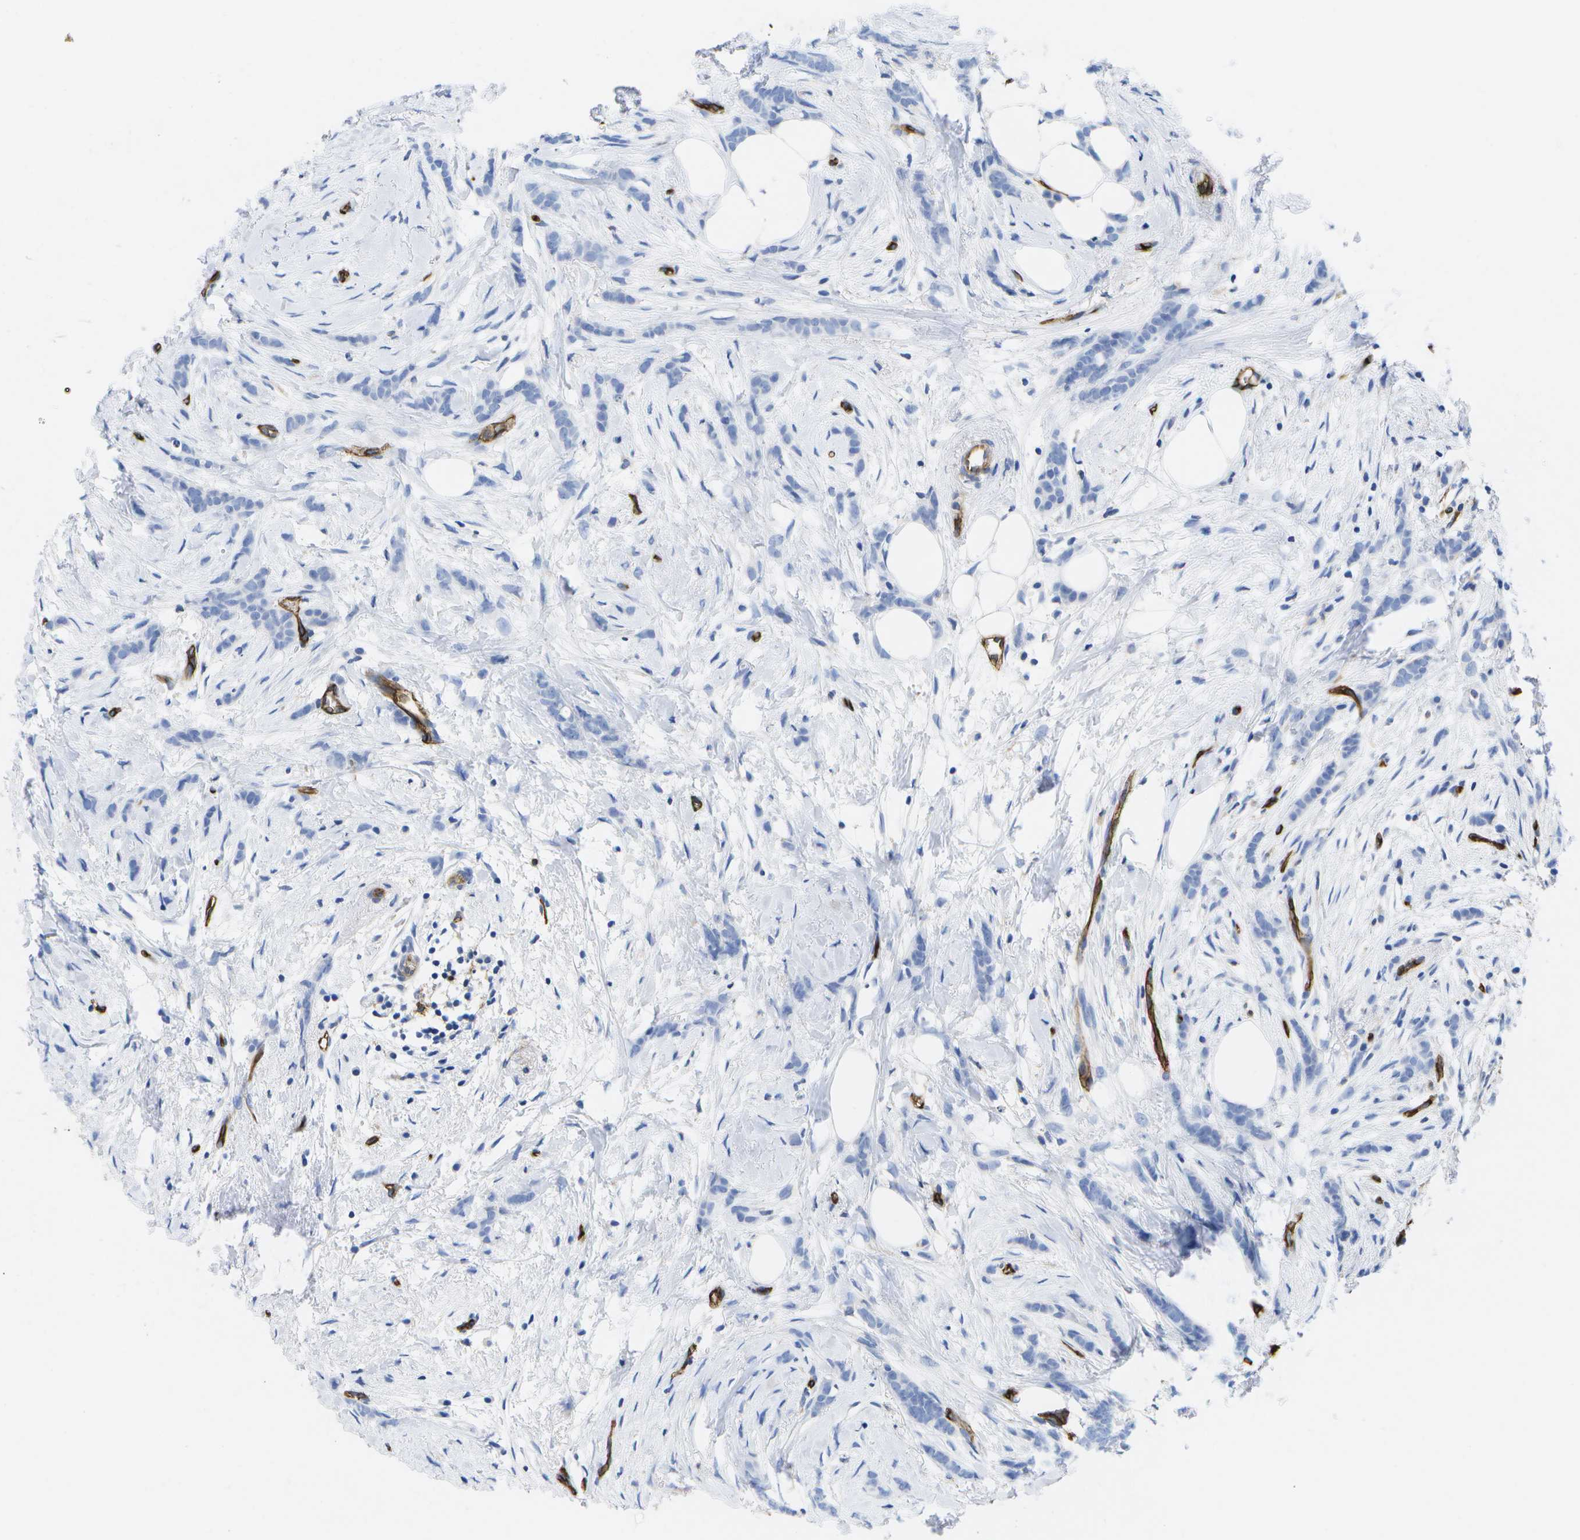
{"staining": {"intensity": "negative", "quantity": "none", "location": "none"}, "tissue": "breast cancer", "cell_type": "Tumor cells", "image_type": "cancer", "snomed": [{"axis": "morphology", "description": "Lobular carcinoma, in situ"}, {"axis": "morphology", "description": "Lobular carcinoma"}, {"axis": "topography", "description": "Breast"}], "caption": "The histopathology image reveals no significant staining in tumor cells of breast cancer. The staining was performed using DAB (3,3'-diaminobenzidine) to visualize the protein expression in brown, while the nuclei were stained in blue with hematoxylin (Magnification: 20x).", "gene": "DYSF", "patient": {"sex": "female", "age": 41}}